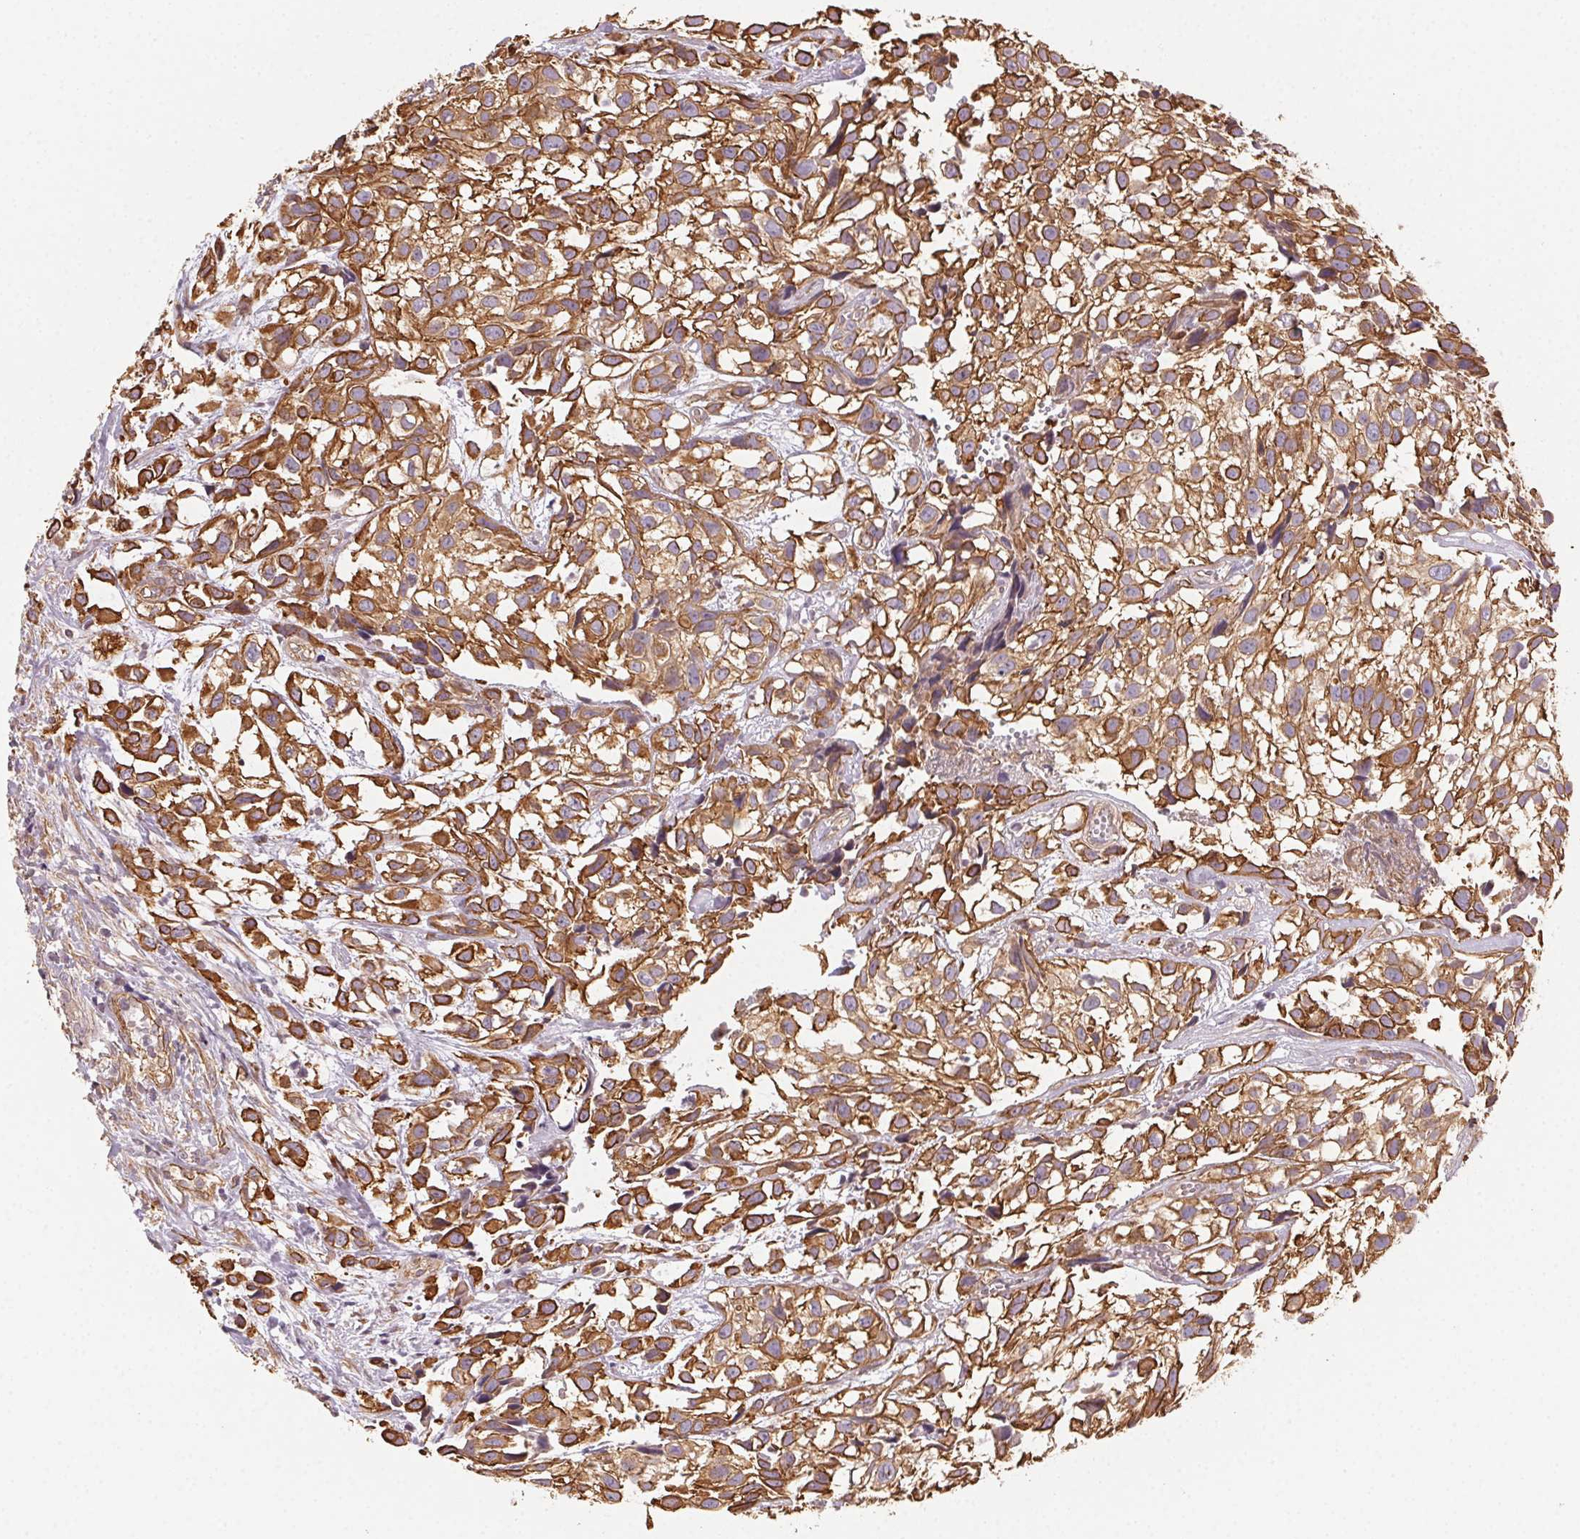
{"staining": {"intensity": "moderate", "quantity": ">75%", "location": "cytoplasmic/membranous"}, "tissue": "urothelial cancer", "cell_type": "Tumor cells", "image_type": "cancer", "snomed": [{"axis": "morphology", "description": "Urothelial carcinoma, High grade"}, {"axis": "topography", "description": "Urinary bladder"}], "caption": "Brown immunohistochemical staining in human urothelial cancer displays moderate cytoplasmic/membranous positivity in approximately >75% of tumor cells. (DAB IHC, brown staining for protein, blue staining for nuclei).", "gene": "PLA2G4F", "patient": {"sex": "male", "age": 56}}